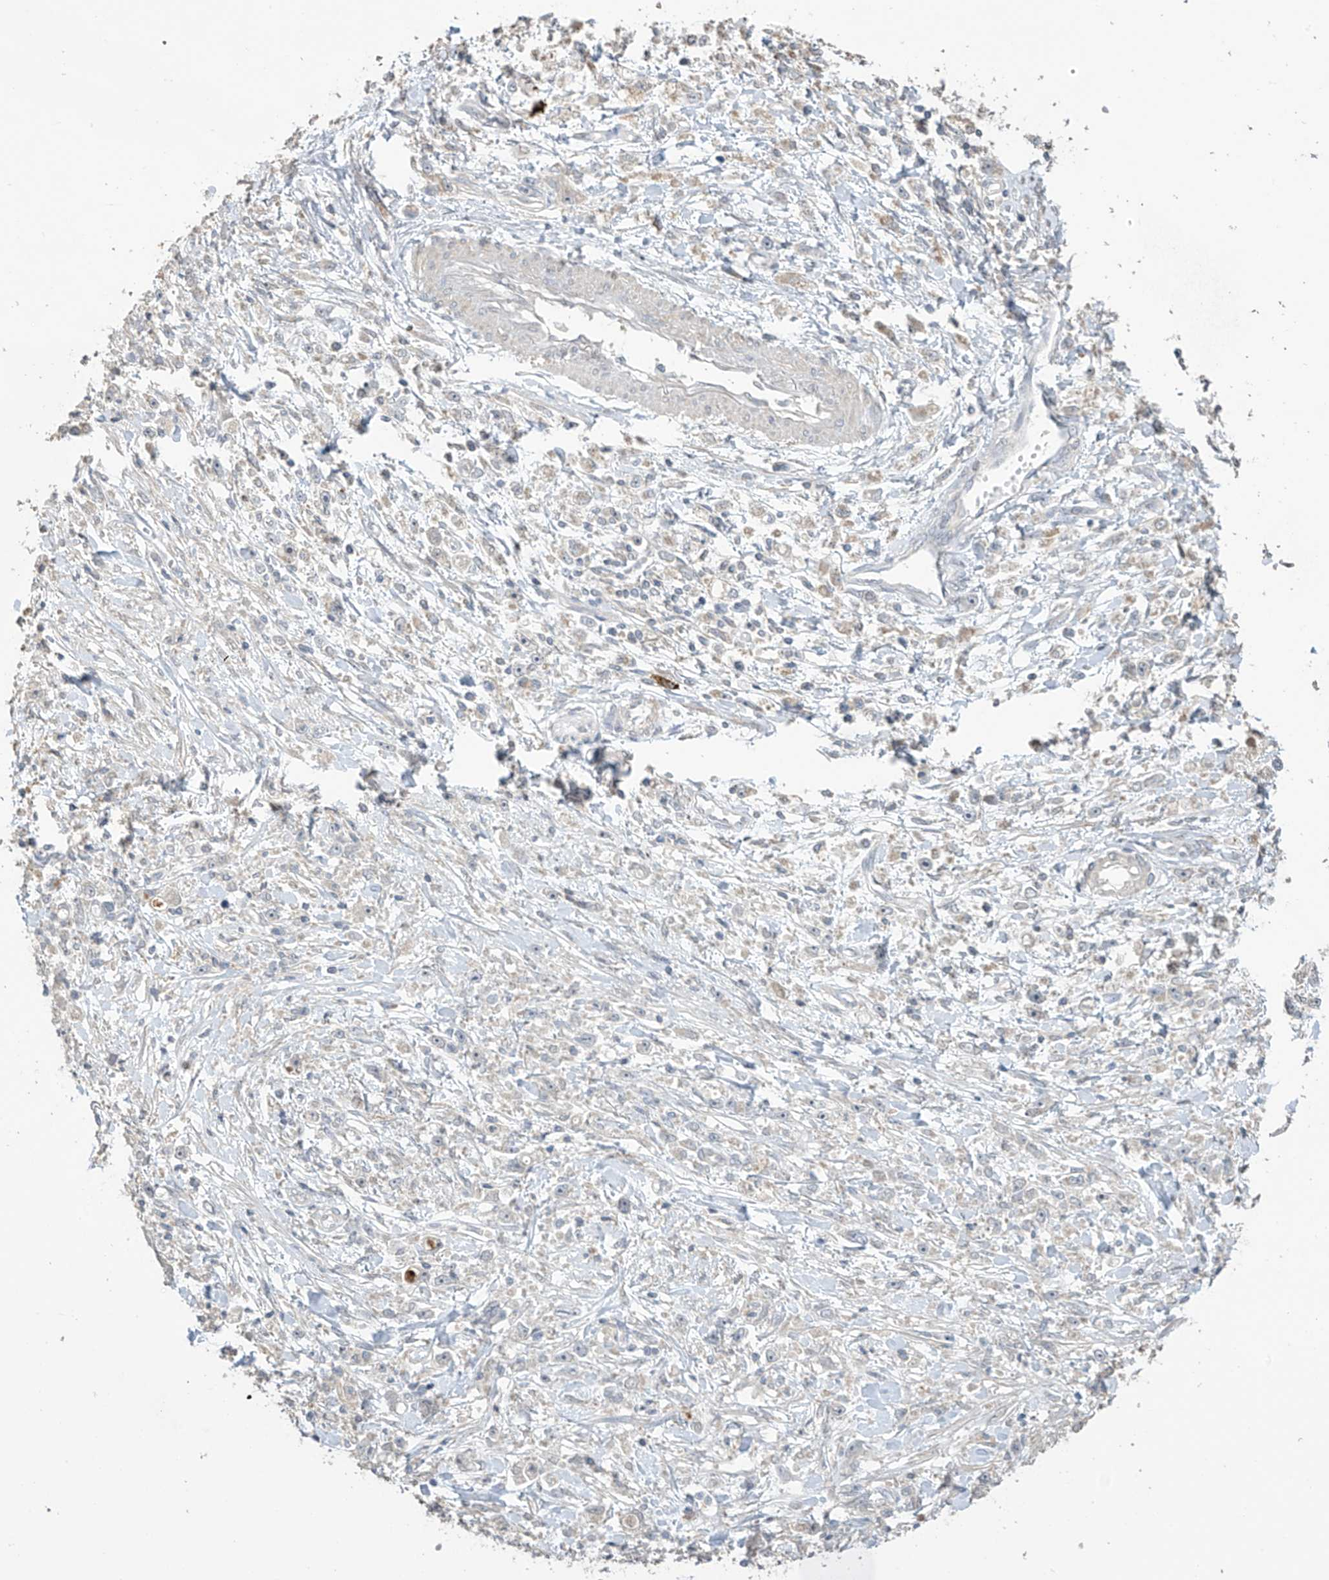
{"staining": {"intensity": "negative", "quantity": "none", "location": "none"}, "tissue": "stomach cancer", "cell_type": "Tumor cells", "image_type": "cancer", "snomed": [{"axis": "morphology", "description": "Adenocarcinoma, NOS"}, {"axis": "topography", "description": "Stomach"}], "caption": "An image of human adenocarcinoma (stomach) is negative for staining in tumor cells.", "gene": "SLFN14", "patient": {"sex": "female", "age": 59}}